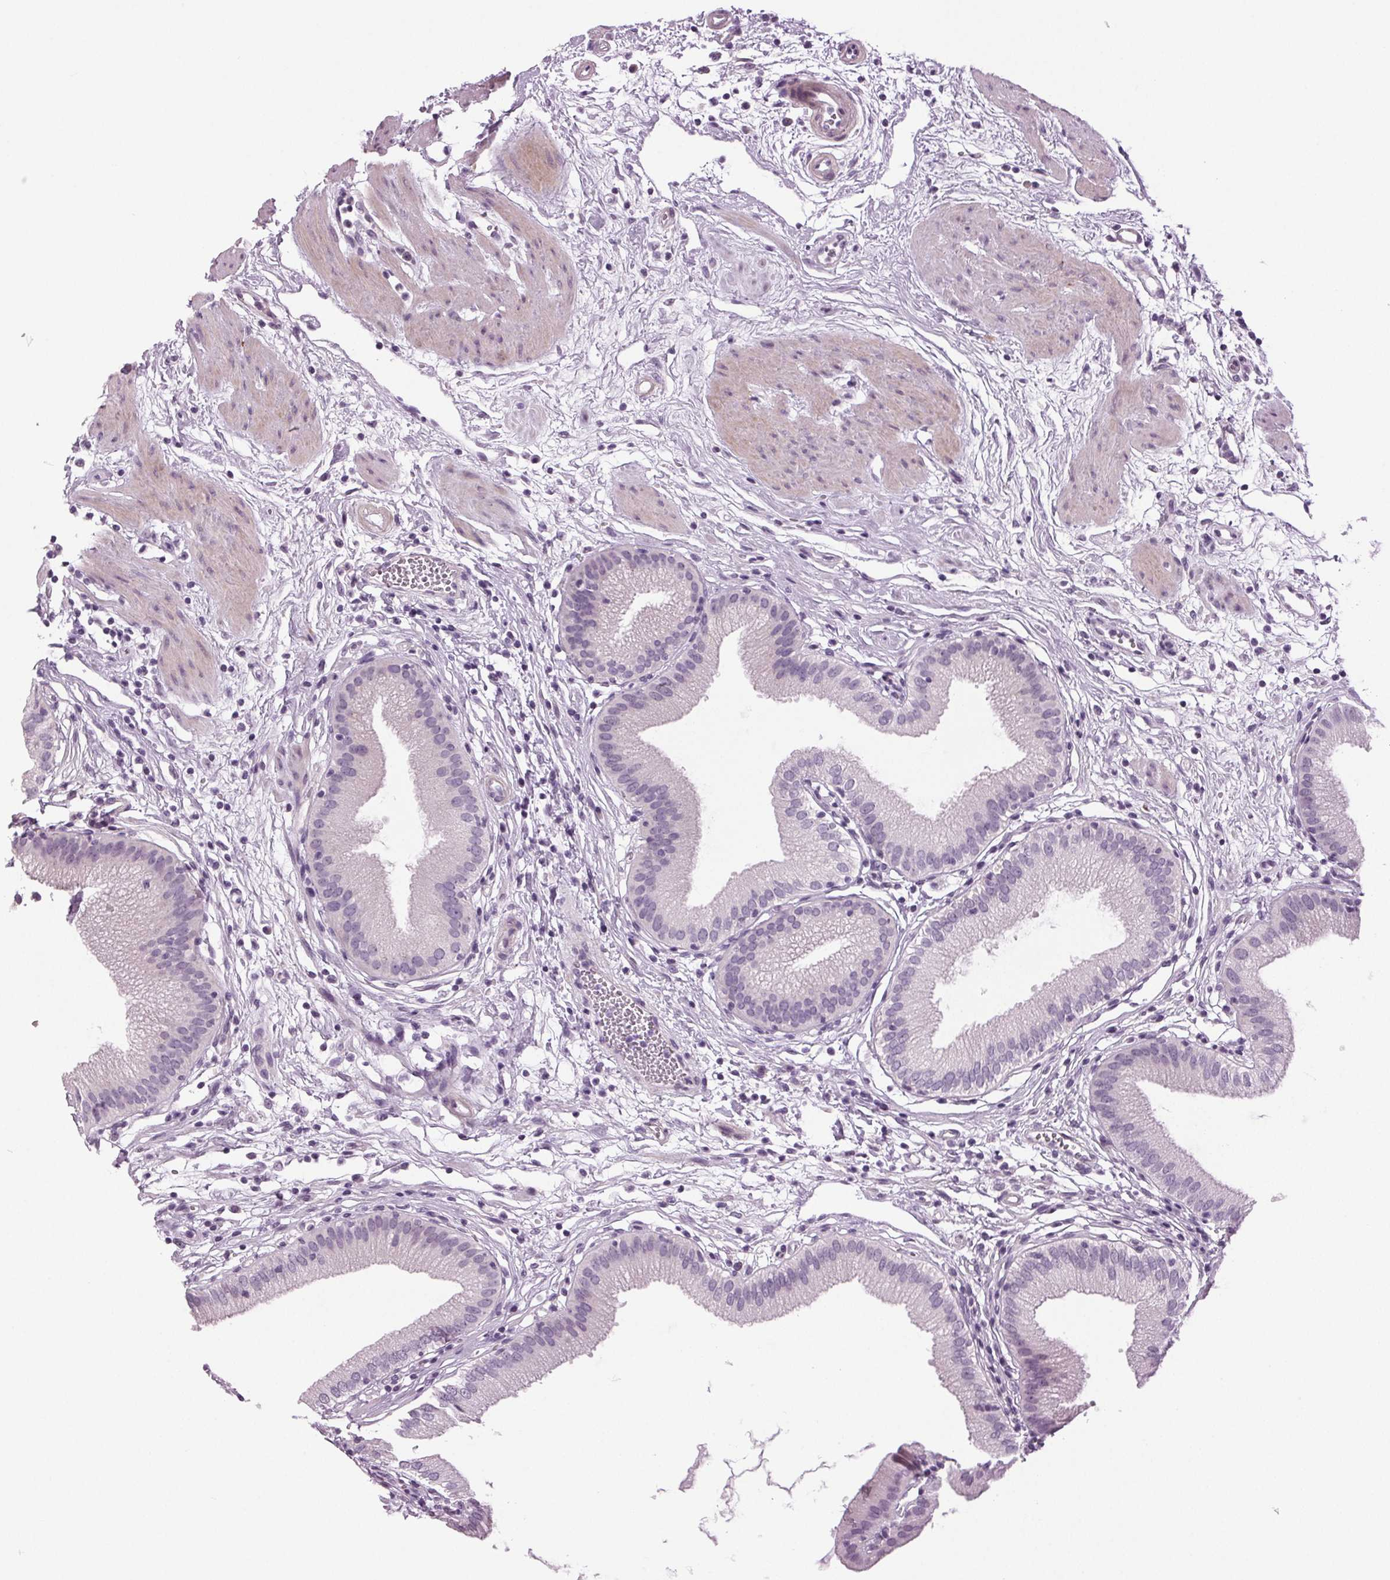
{"staining": {"intensity": "negative", "quantity": "none", "location": "none"}, "tissue": "gallbladder", "cell_type": "Glandular cells", "image_type": "normal", "snomed": [{"axis": "morphology", "description": "Normal tissue, NOS"}, {"axis": "topography", "description": "Gallbladder"}], "caption": "The IHC photomicrograph has no significant expression in glandular cells of gallbladder. (DAB immunohistochemistry visualized using brightfield microscopy, high magnification).", "gene": "DNAH12", "patient": {"sex": "female", "age": 65}}